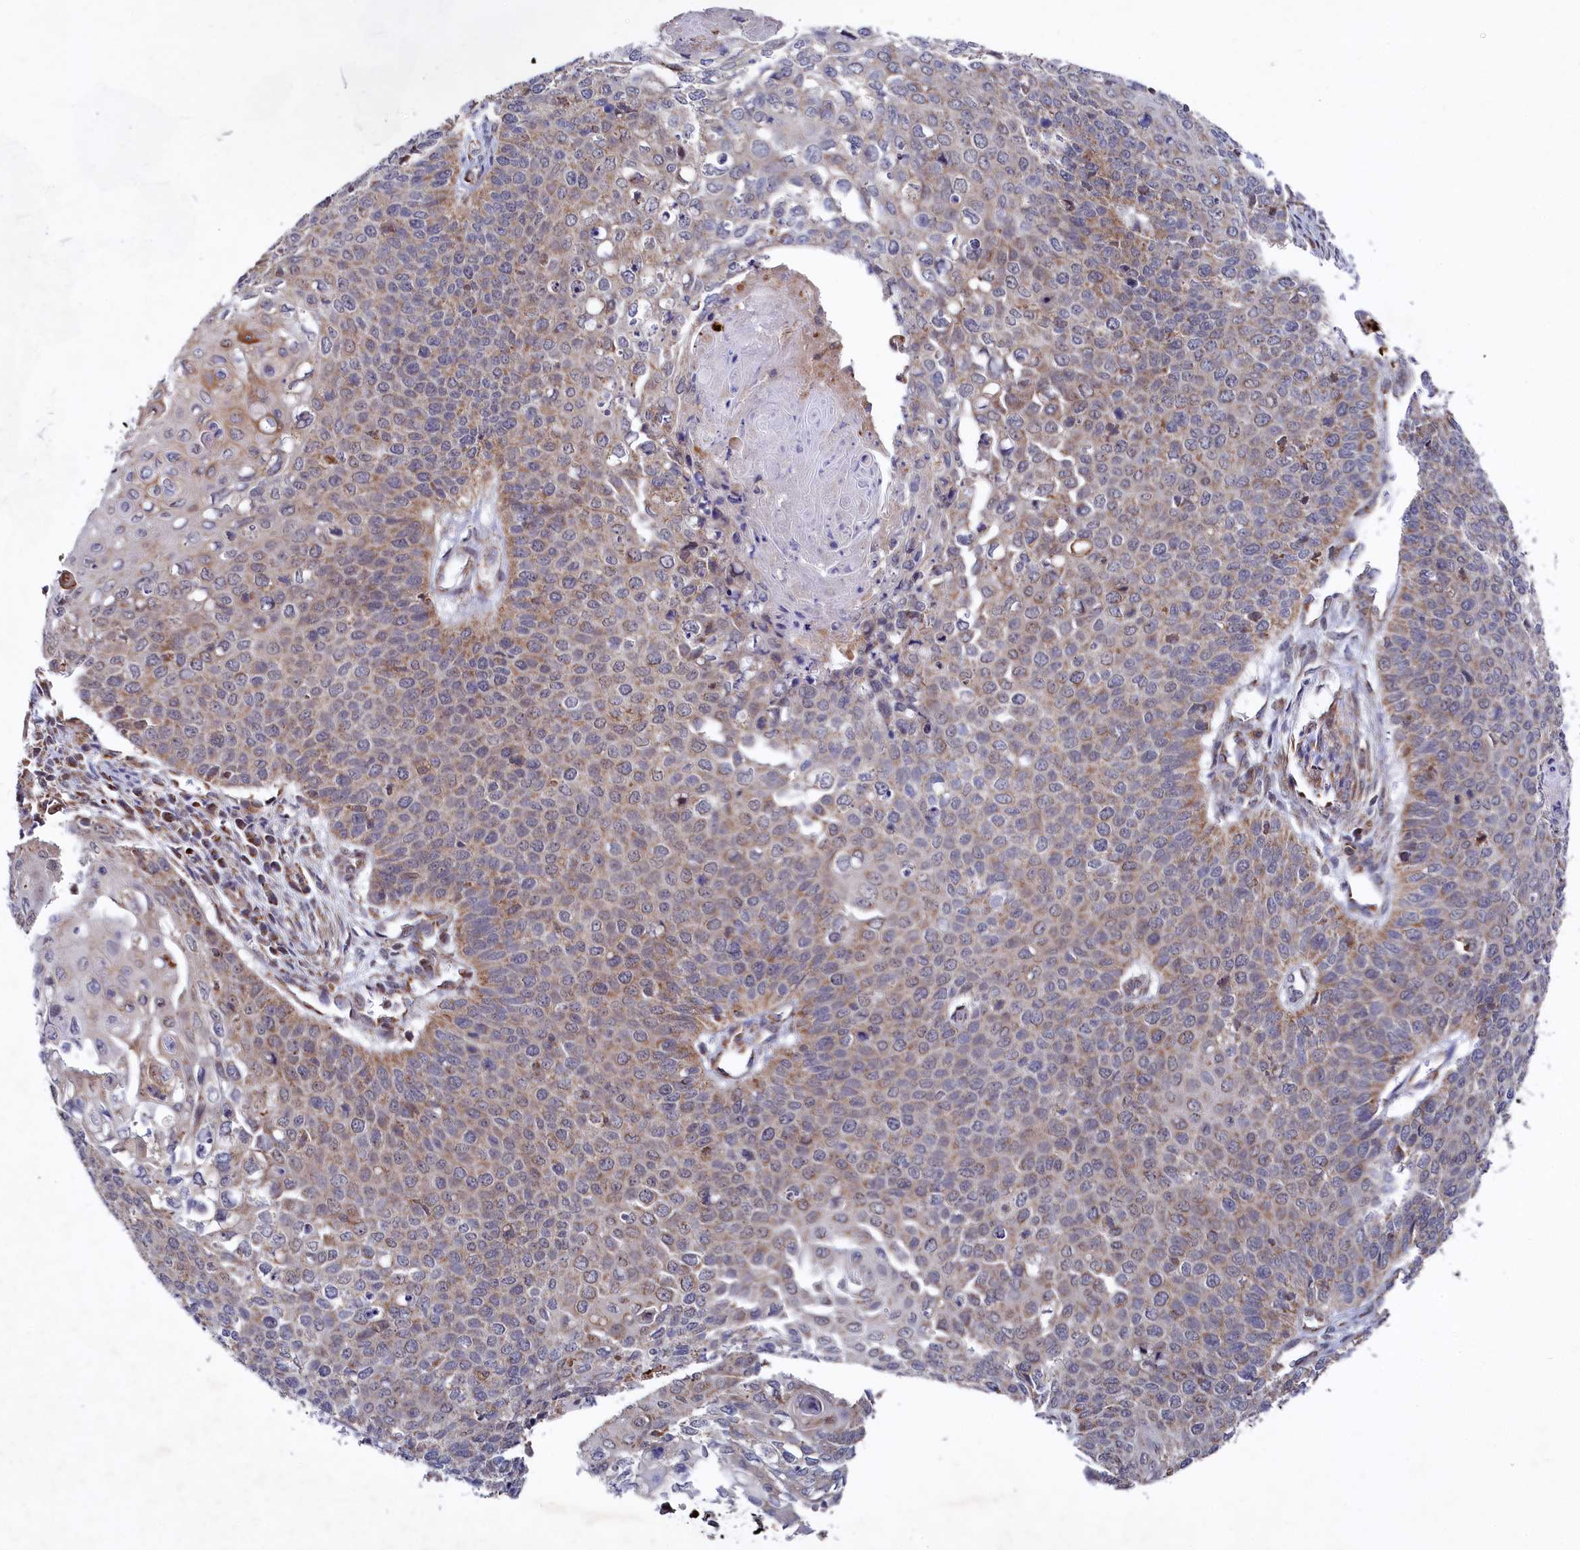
{"staining": {"intensity": "weak", "quantity": "25%-75%", "location": "cytoplasmic/membranous"}, "tissue": "cervical cancer", "cell_type": "Tumor cells", "image_type": "cancer", "snomed": [{"axis": "morphology", "description": "Squamous cell carcinoma, NOS"}, {"axis": "topography", "description": "Cervix"}], "caption": "Immunohistochemistry (IHC) micrograph of squamous cell carcinoma (cervical) stained for a protein (brown), which demonstrates low levels of weak cytoplasmic/membranous positivity in approximately 25%-75% of tumor cells.", "gene": "CHCHD1", "patient": {"sex": "female", "age": 39}}